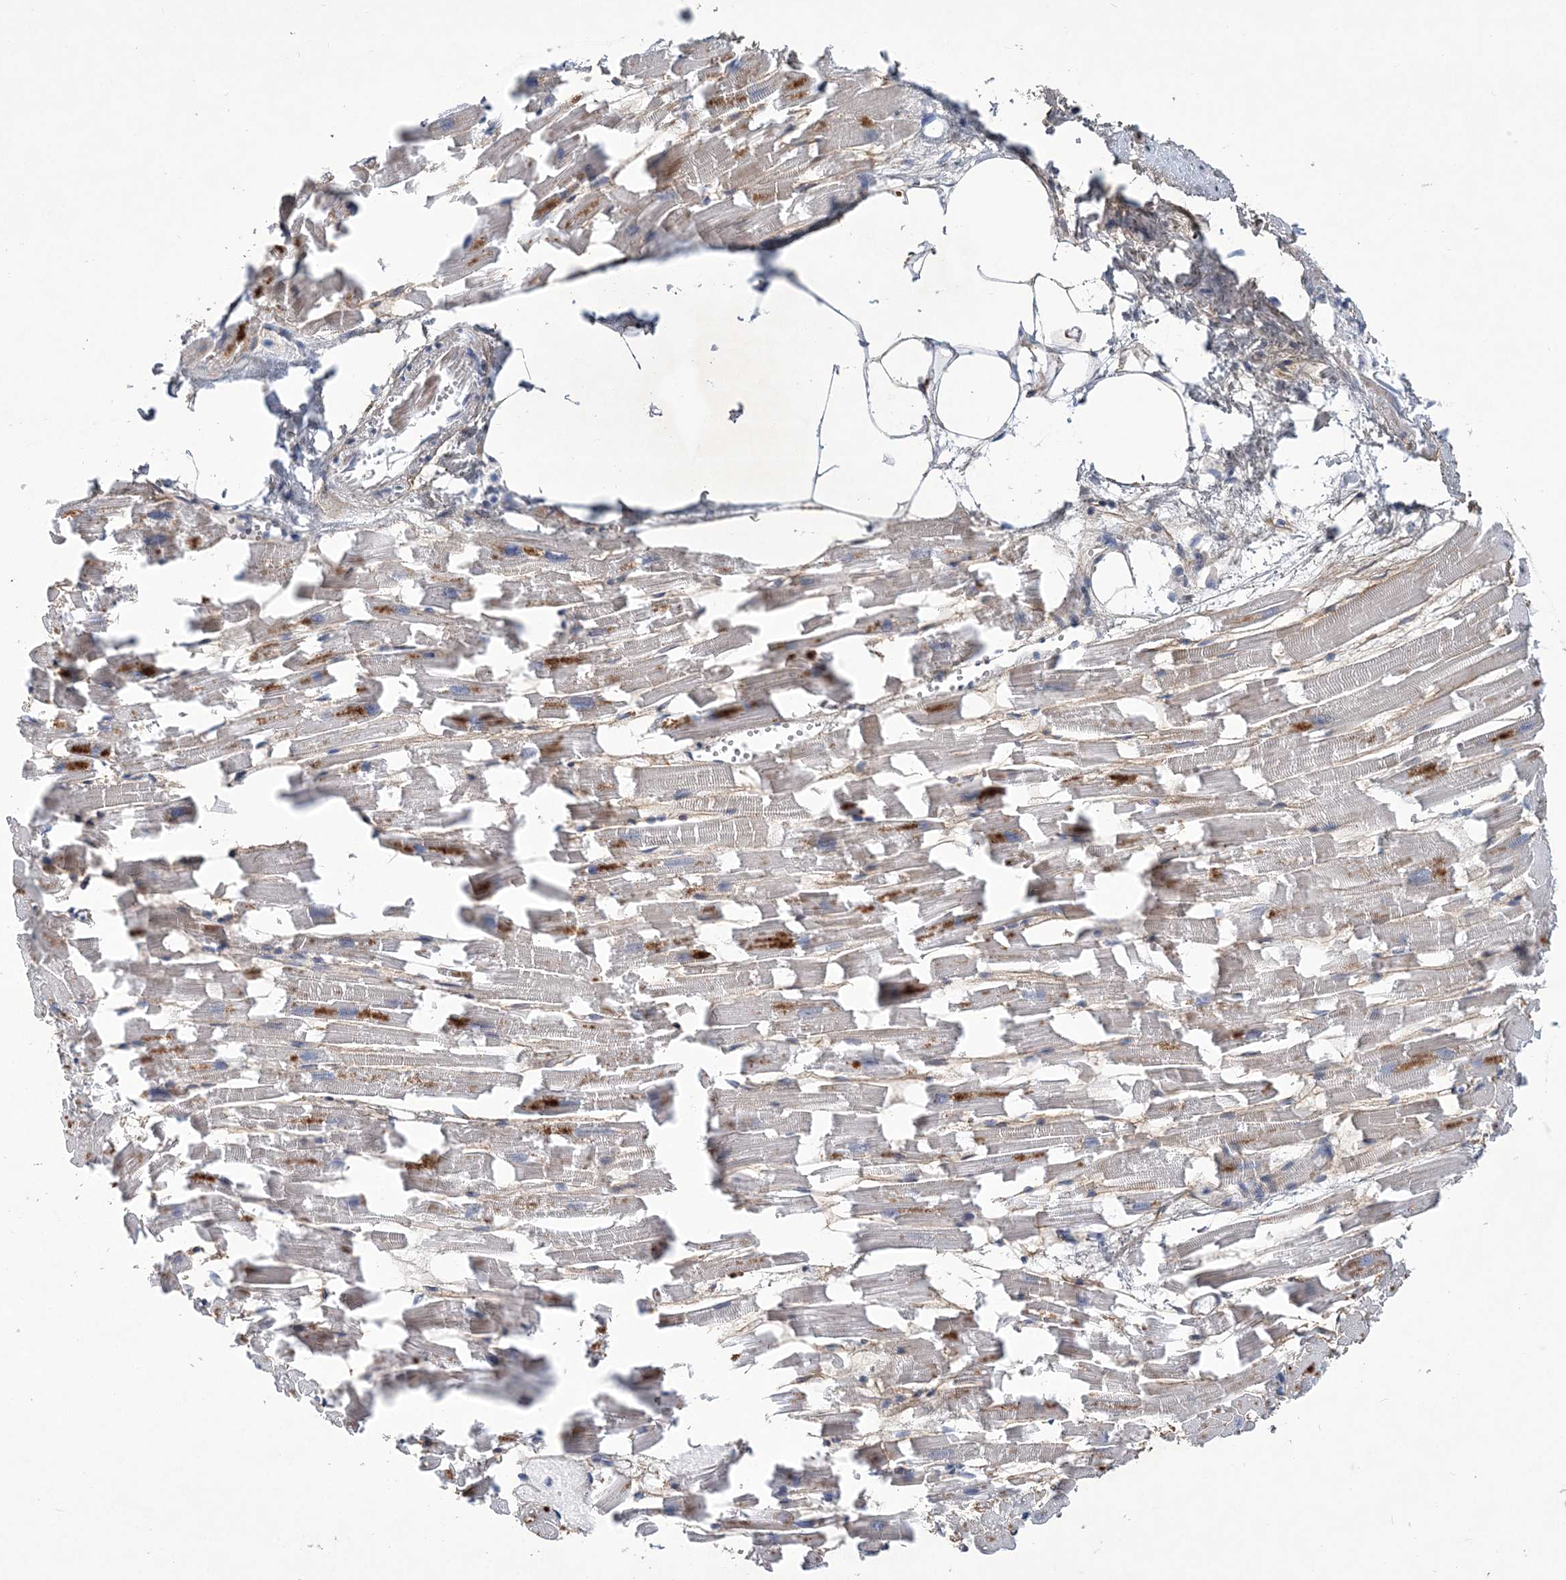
{"staining": {"intensity": "moderate", "quantity": "<25%", "location": "cytoplasmic/membranous,nuclear"}, "tissue": "heart muscle", "cell_type": "Cardiomyocytes", "image_type": "normal", "snomed": [{"axis": "morphology", "description": "Normal tissue, NOS"}, {"axis": "topography", "description": "Heart"}], "caption": "Immunohistochemistry (DAB) staining of benign human heart muscle reveals moderate cytoplasmic/membranous,nuclear protein positivity in approximately <25% of cardiomyocytes. (IHC, brightfield microscopy, high magnification).", "gene": "FAM217A", "patient": {"sex": "female", "age": 64}}